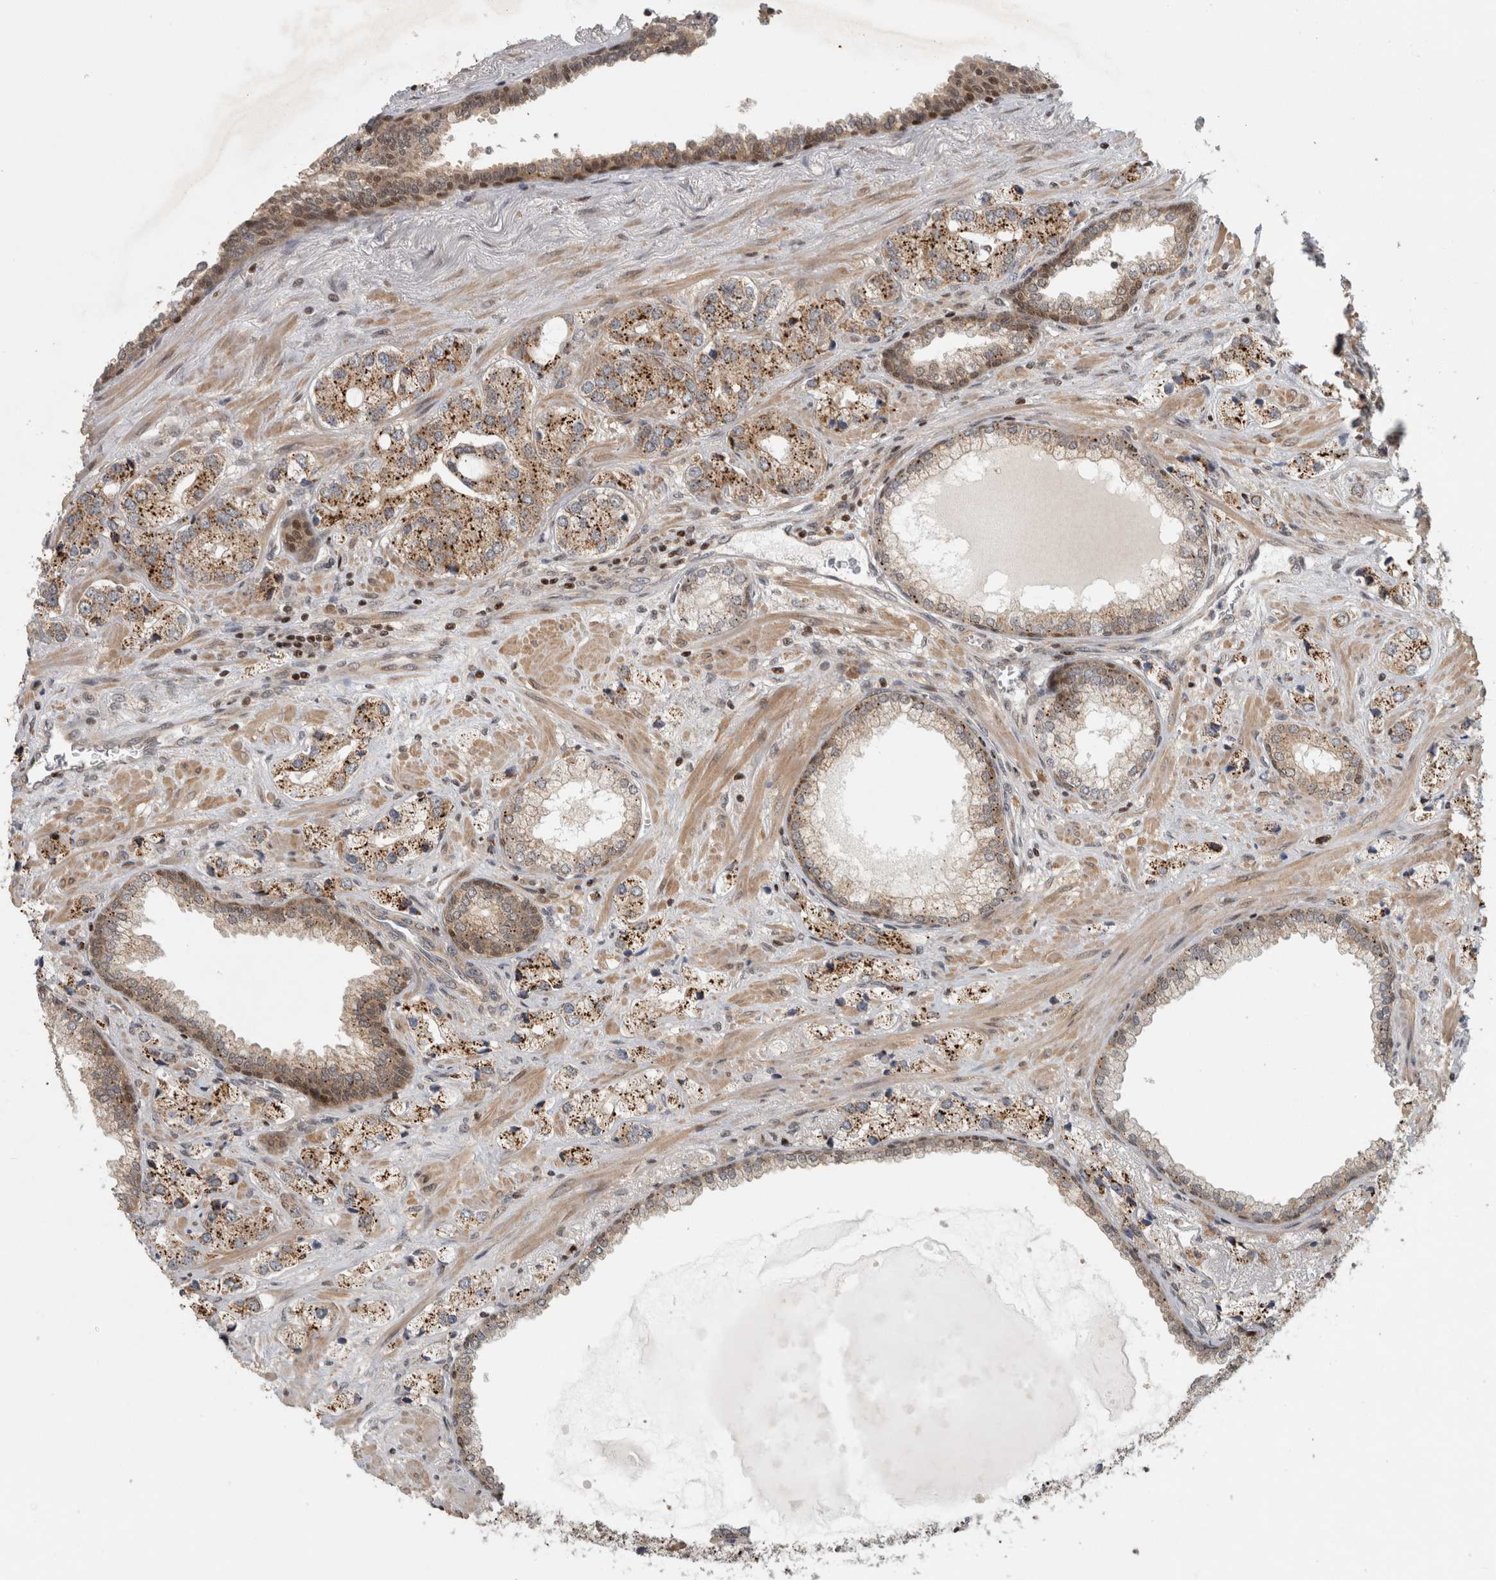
{"staining": {"intensity": "moderate", "quantity": "25%-75%", "location": "cytoplasmic/membranous"}, "tissue": "prostate cancer", "cell_type": "Tumor cells", "image_type": "cancer", "snomed": [{"axis": "morphology", "description": "Adenocarcinoma, High grade"}, {"axis": "topography", "description": "Prostate"}], "caption": "Protein staining of prostate adenocarcinoma (high-grade) tissue displays moderate cytoplasmic/membranous positivity in about 25%-75% of tumor cells.", "gene": "KDM8", "patient": {"sex": "male", "age": 66}}